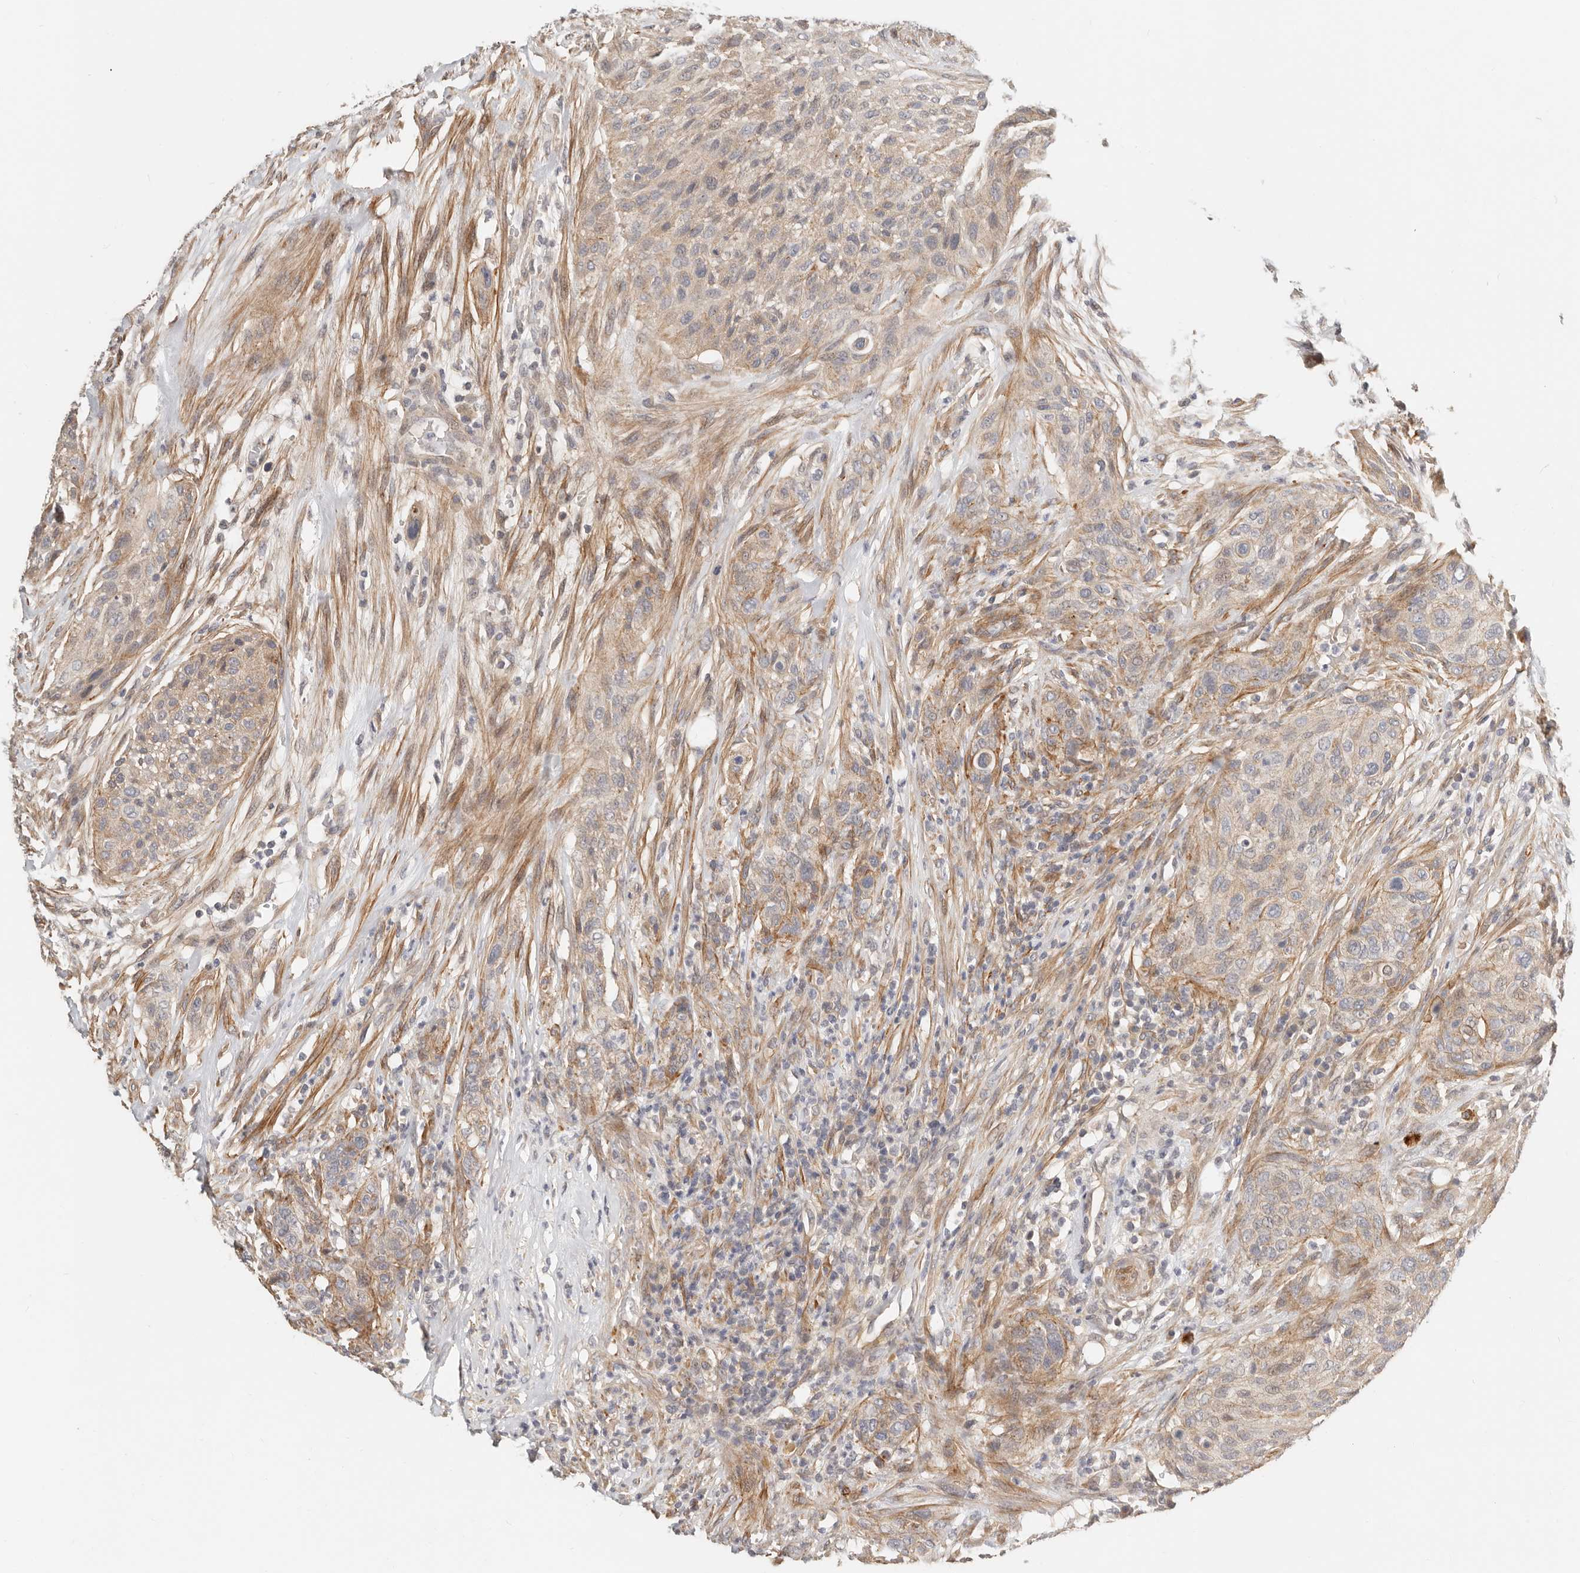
{"staining": {"intensity": "weak", "quantity": ">75%", "location": "cytoplasmic/membranous"}, "tissue": "urothelial cancer", "cell_type": "Tumor cells", "image_type": "cancer", "snomed": [{"axis": "morphology", "description": "Urothelial carcinoma, High grade"}, {"axis": "topography", "description": "Urinary bladder"}], "caption": "High-grade urothelial carcinoma stained with a brown dye displays weak cytoplasmic/membranous positive staining in about >75% of tumor cells.", "gene": "ZRANB1", "patient": {"sex": "male", "age": 35}}